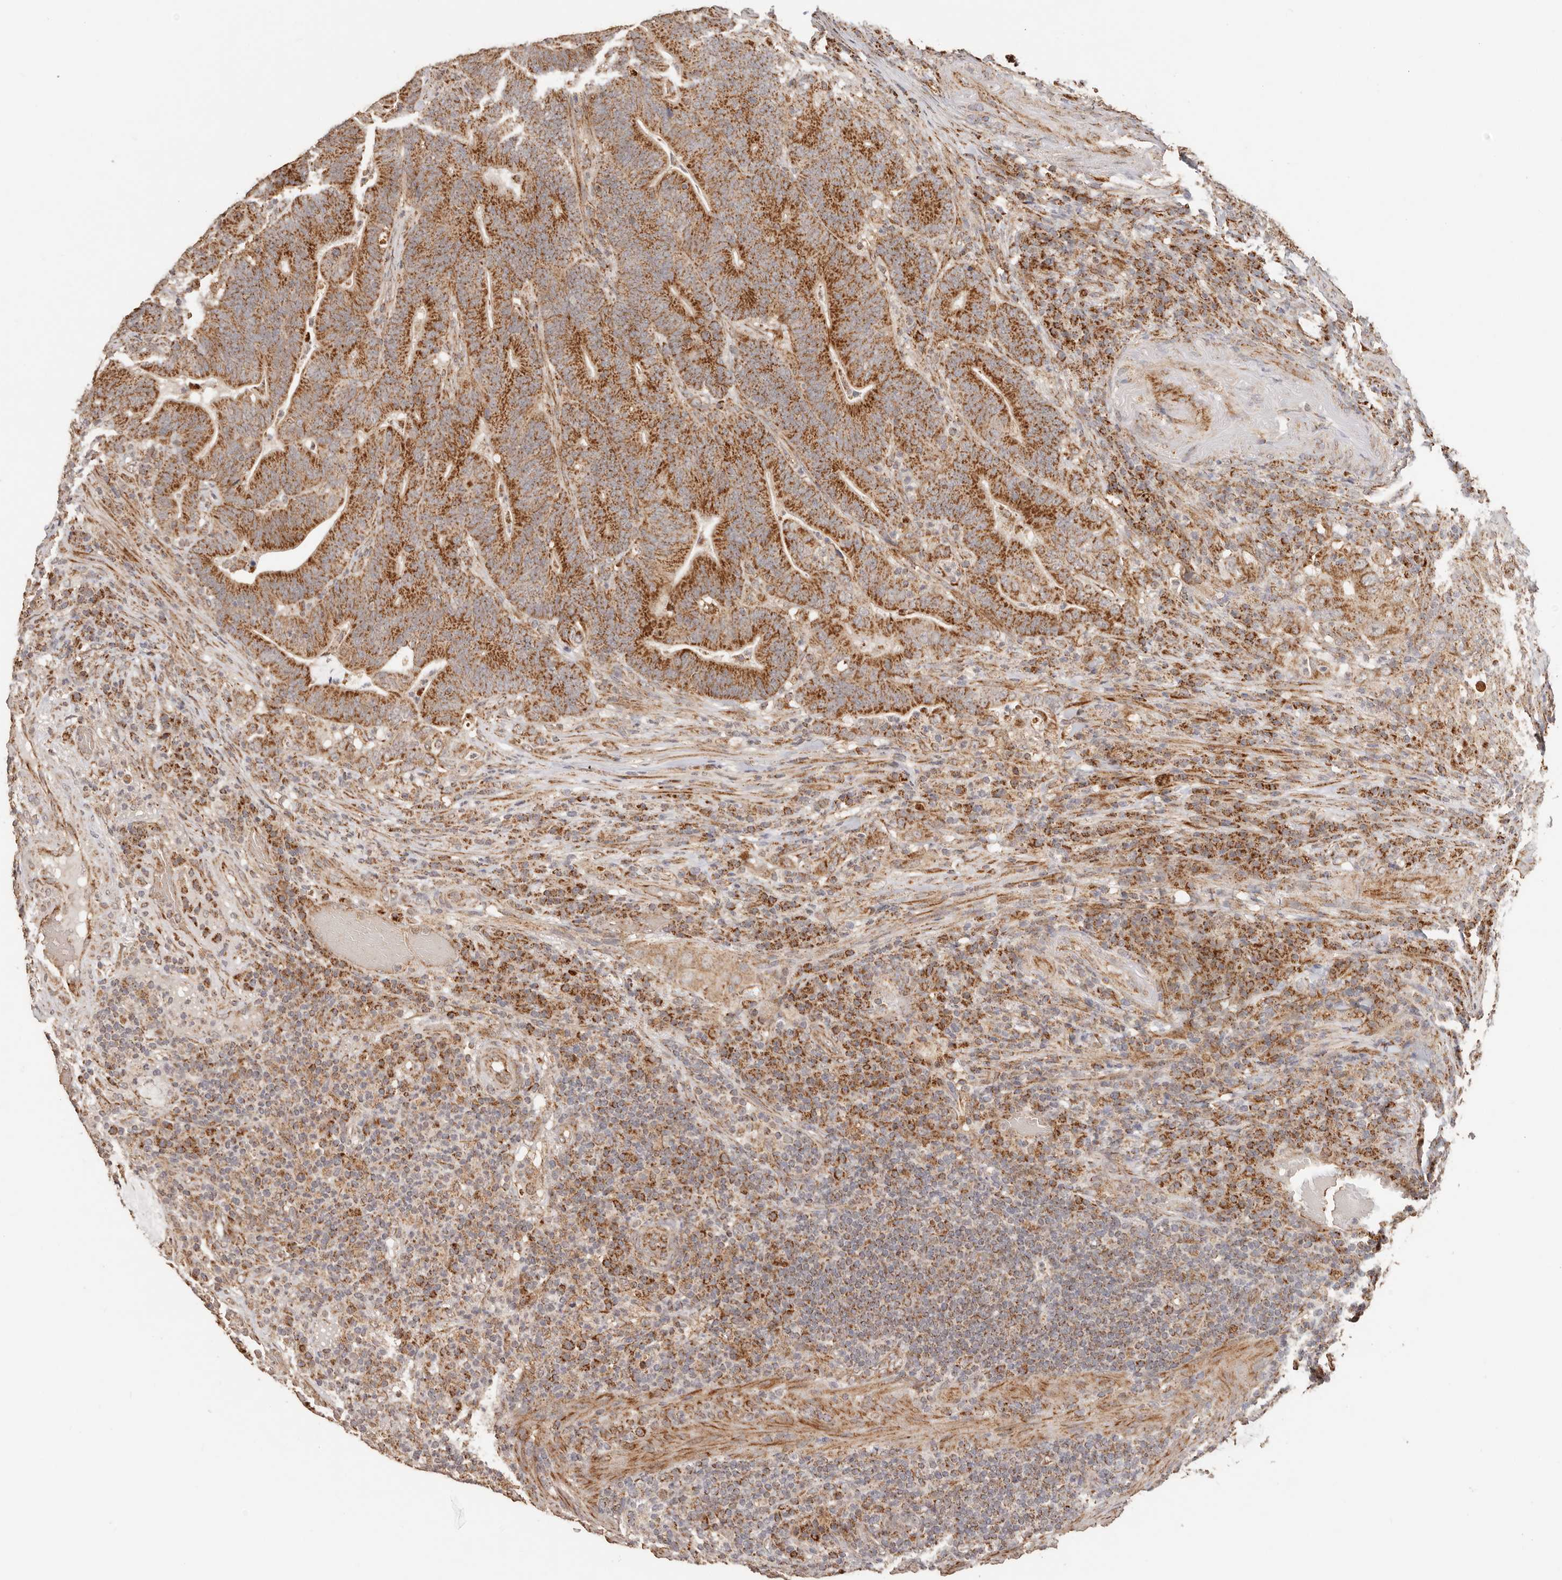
{"staining": {"intensity": "strong", "quantity": ">75%", "location": "cytoplasmic/membranous"}, "tissue": "colorectal cancer", "cell_type": "Tumor cells", "image_type": "cancer", "snomed": [{"axis": "morphology", "description": "Adenocarcinoma, NOS"}, {"axis": "topography", "description": "Colon"}], "caption": "IHC (DAB (3,3'-diaminobenzidine)) staining of colorectal cancer (adenocarcinoma) reveals strong cytoplasmic/membranous protein expression in about >75% of tumor cells.", "gene": "NDUFB11", "patient": {"sex": "female", "age": 66}}